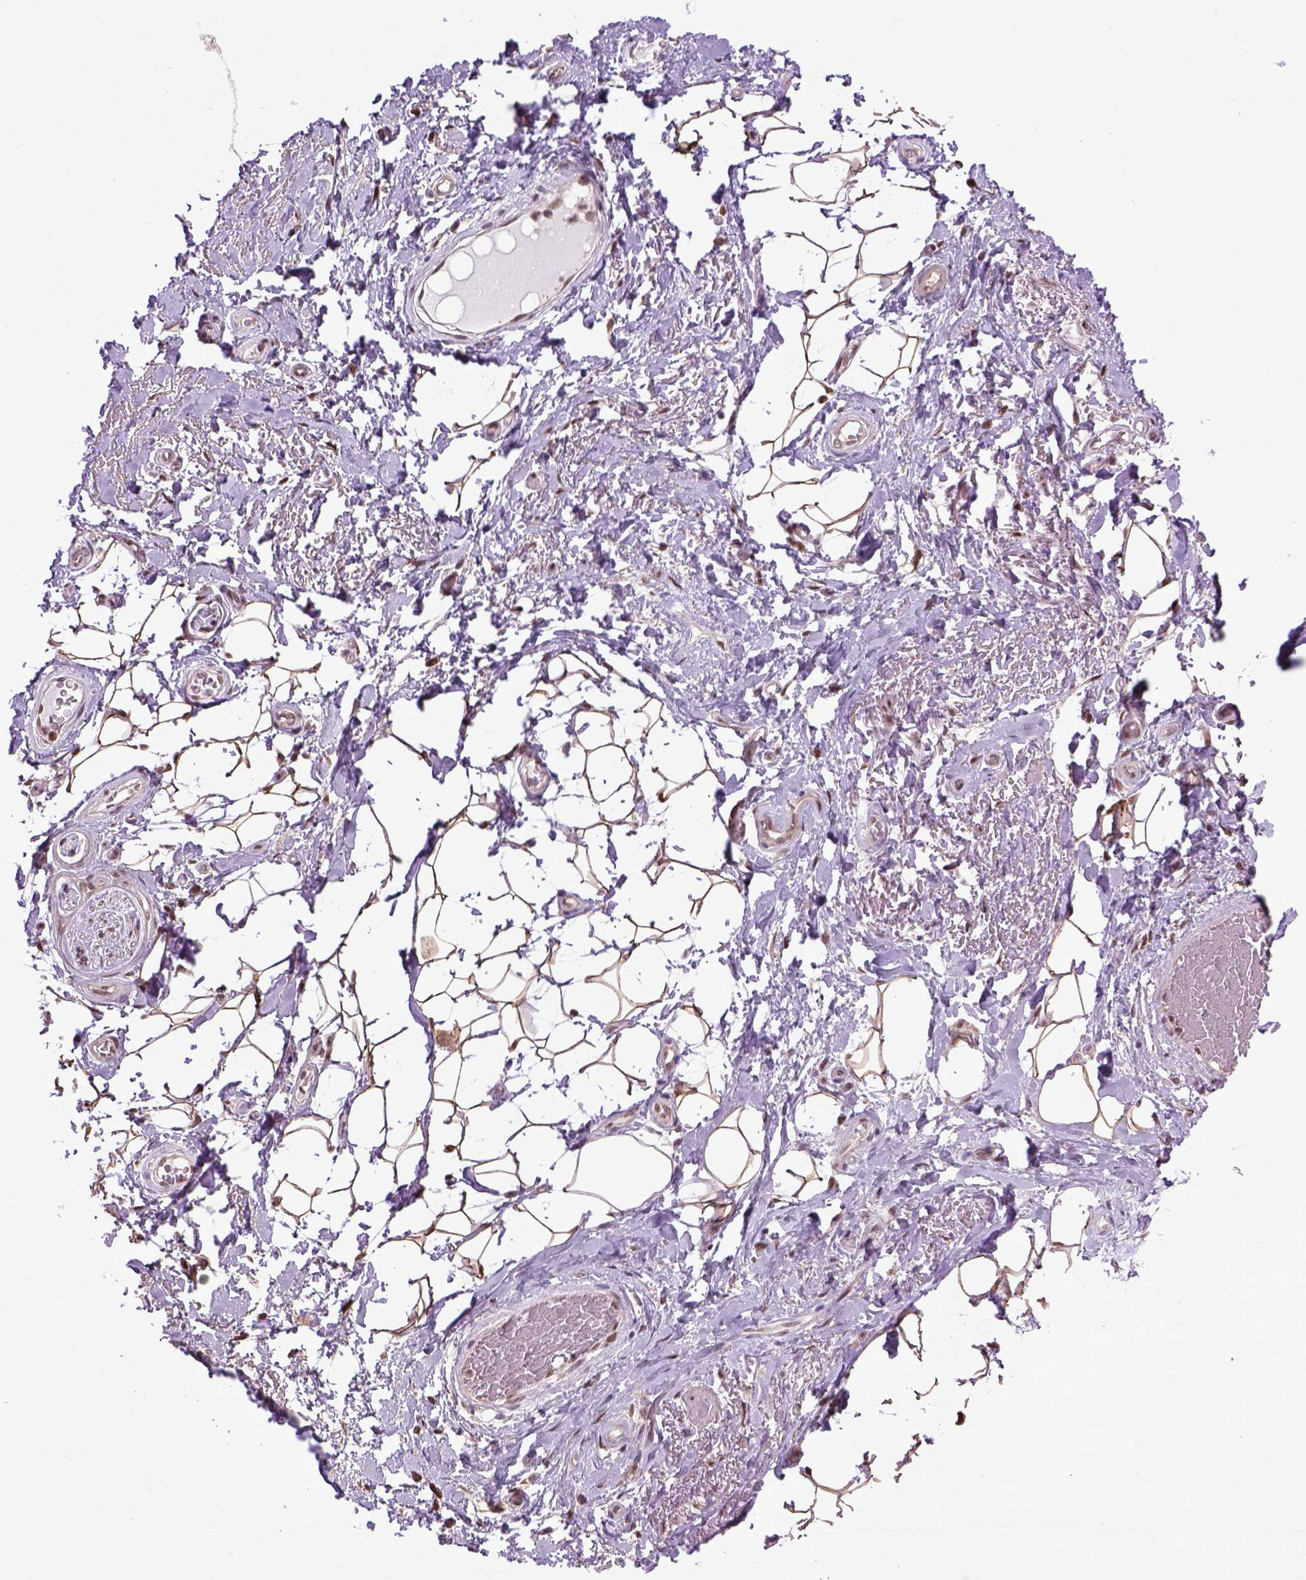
{"staining": {"intensity": "strong", "quantity": ">75%", "location": "cytoplasmic/membranous,nuclear"}, "tissue": "adipose tissue", "cell_type": "Adipocytes", "image_type": "normal", "snomed": [{"axis": "morphology", "description": "Normal tissue, NOS"}, {"axis": "topography", "description": "Anal"}, {"axis": "topography", "description": "Peripheral nerve tissue"}], "caption": "A histopathology image of adipose tissue stained for a protein shows strong cytoplasmic/membranous,nuclear brown staining in adipocytes. Using DAB (3,3'-diaminobenzidine) (brown) and hematoxylin (blue) stains, captured at high magnification using brightfield microscopy.", "gene": "UBA3", "patient": {"sex": "male", "age": 53}}